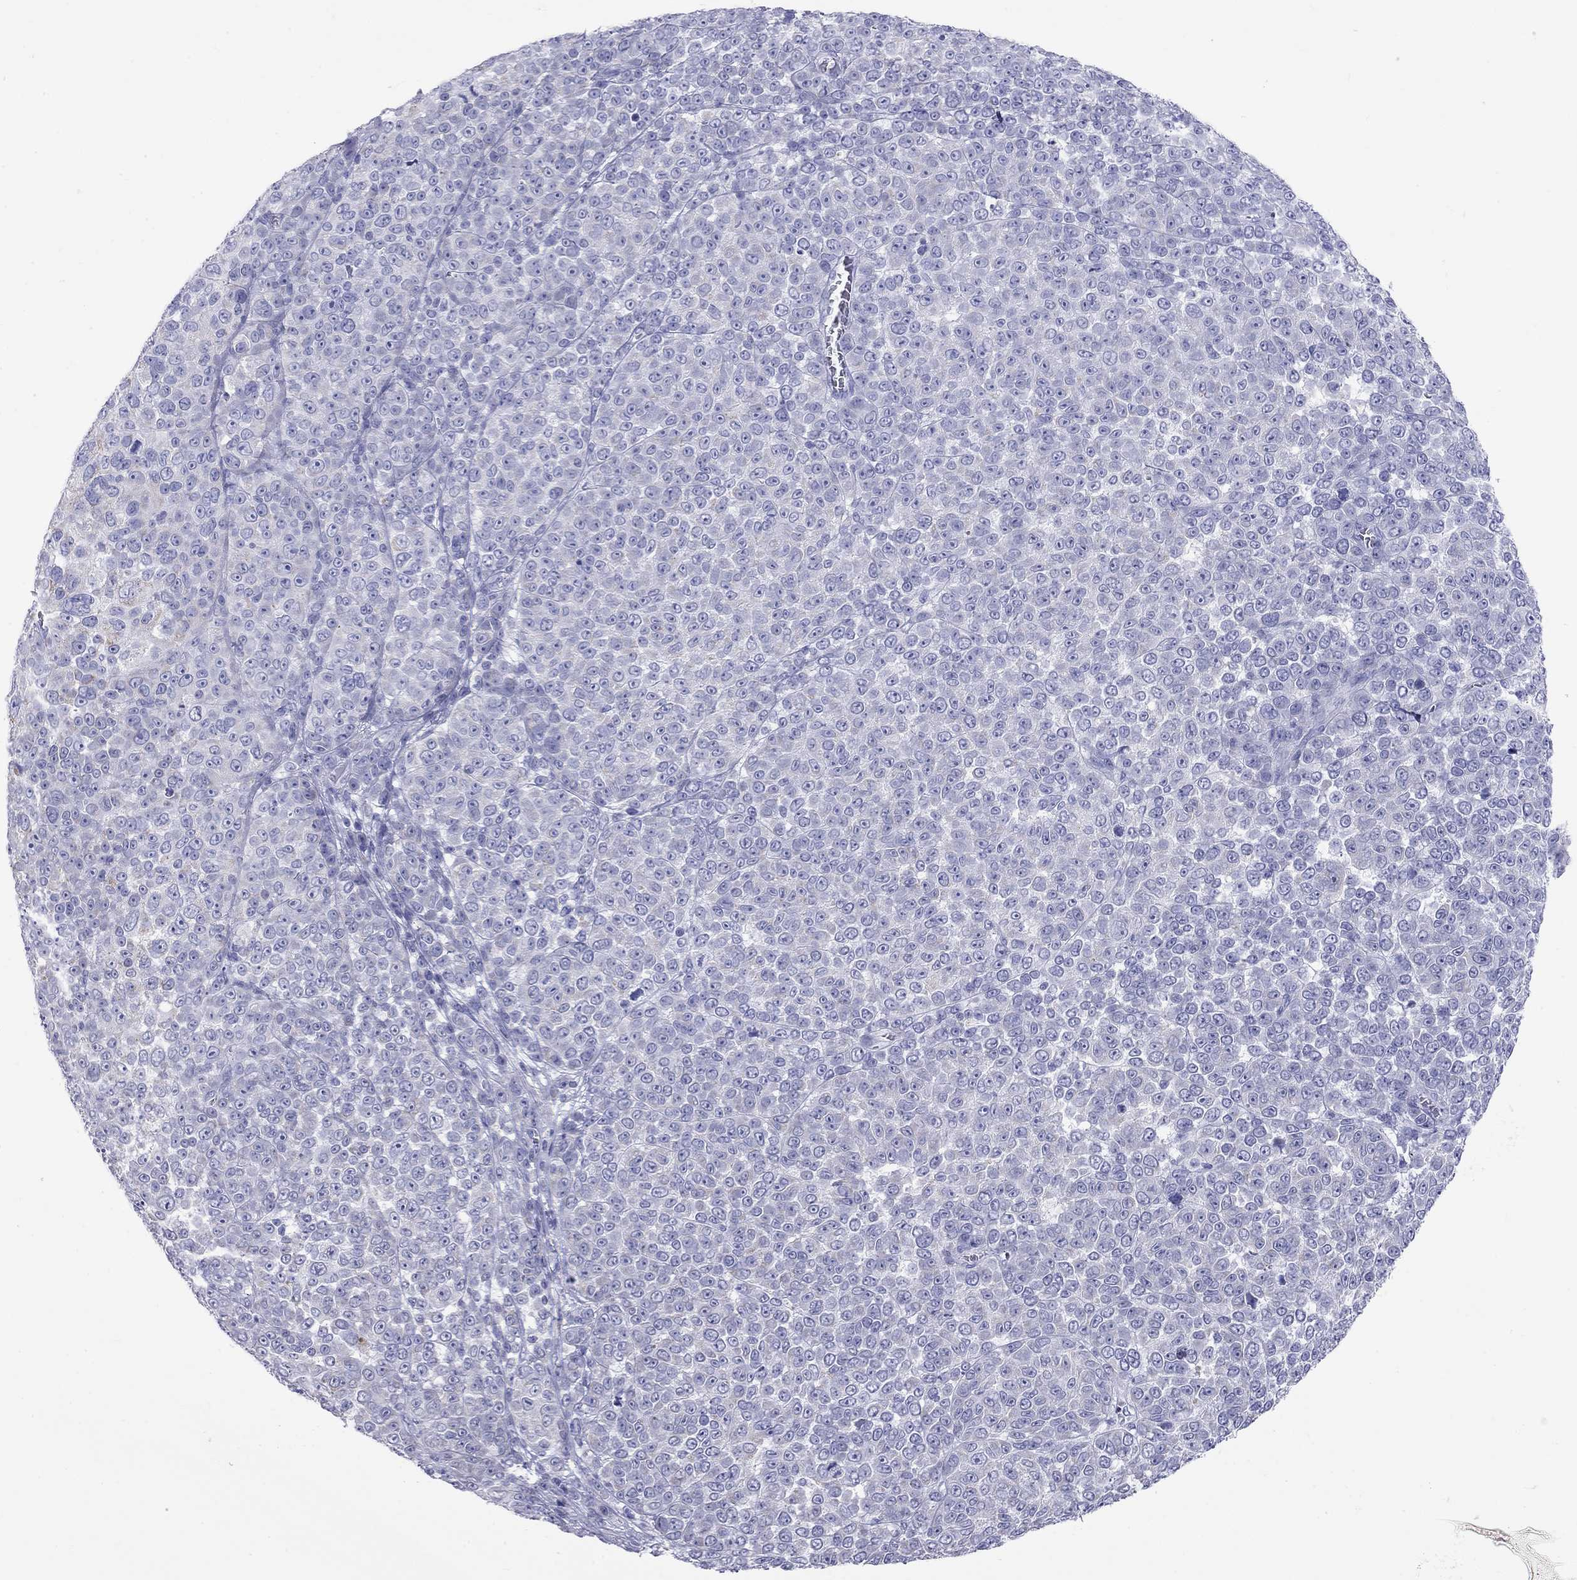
{"staining": {"intensity": "negative", "quantity": "none", "location": "none"}, "tissue": "melanoma", "cell_type": "Tumor cells", "image_type": "cancer", "snomed": [{"axis": "morphology", "description": "Malignant melanoma, NOS"}, {"axis": "topography", "description": "Skin"}], "caption": "The IHC histopathology image has no significant expression in tumor cells of melanoma tissue.", "gene": "DPY19L2", "patient": {"sex": "female", "age": 95}}